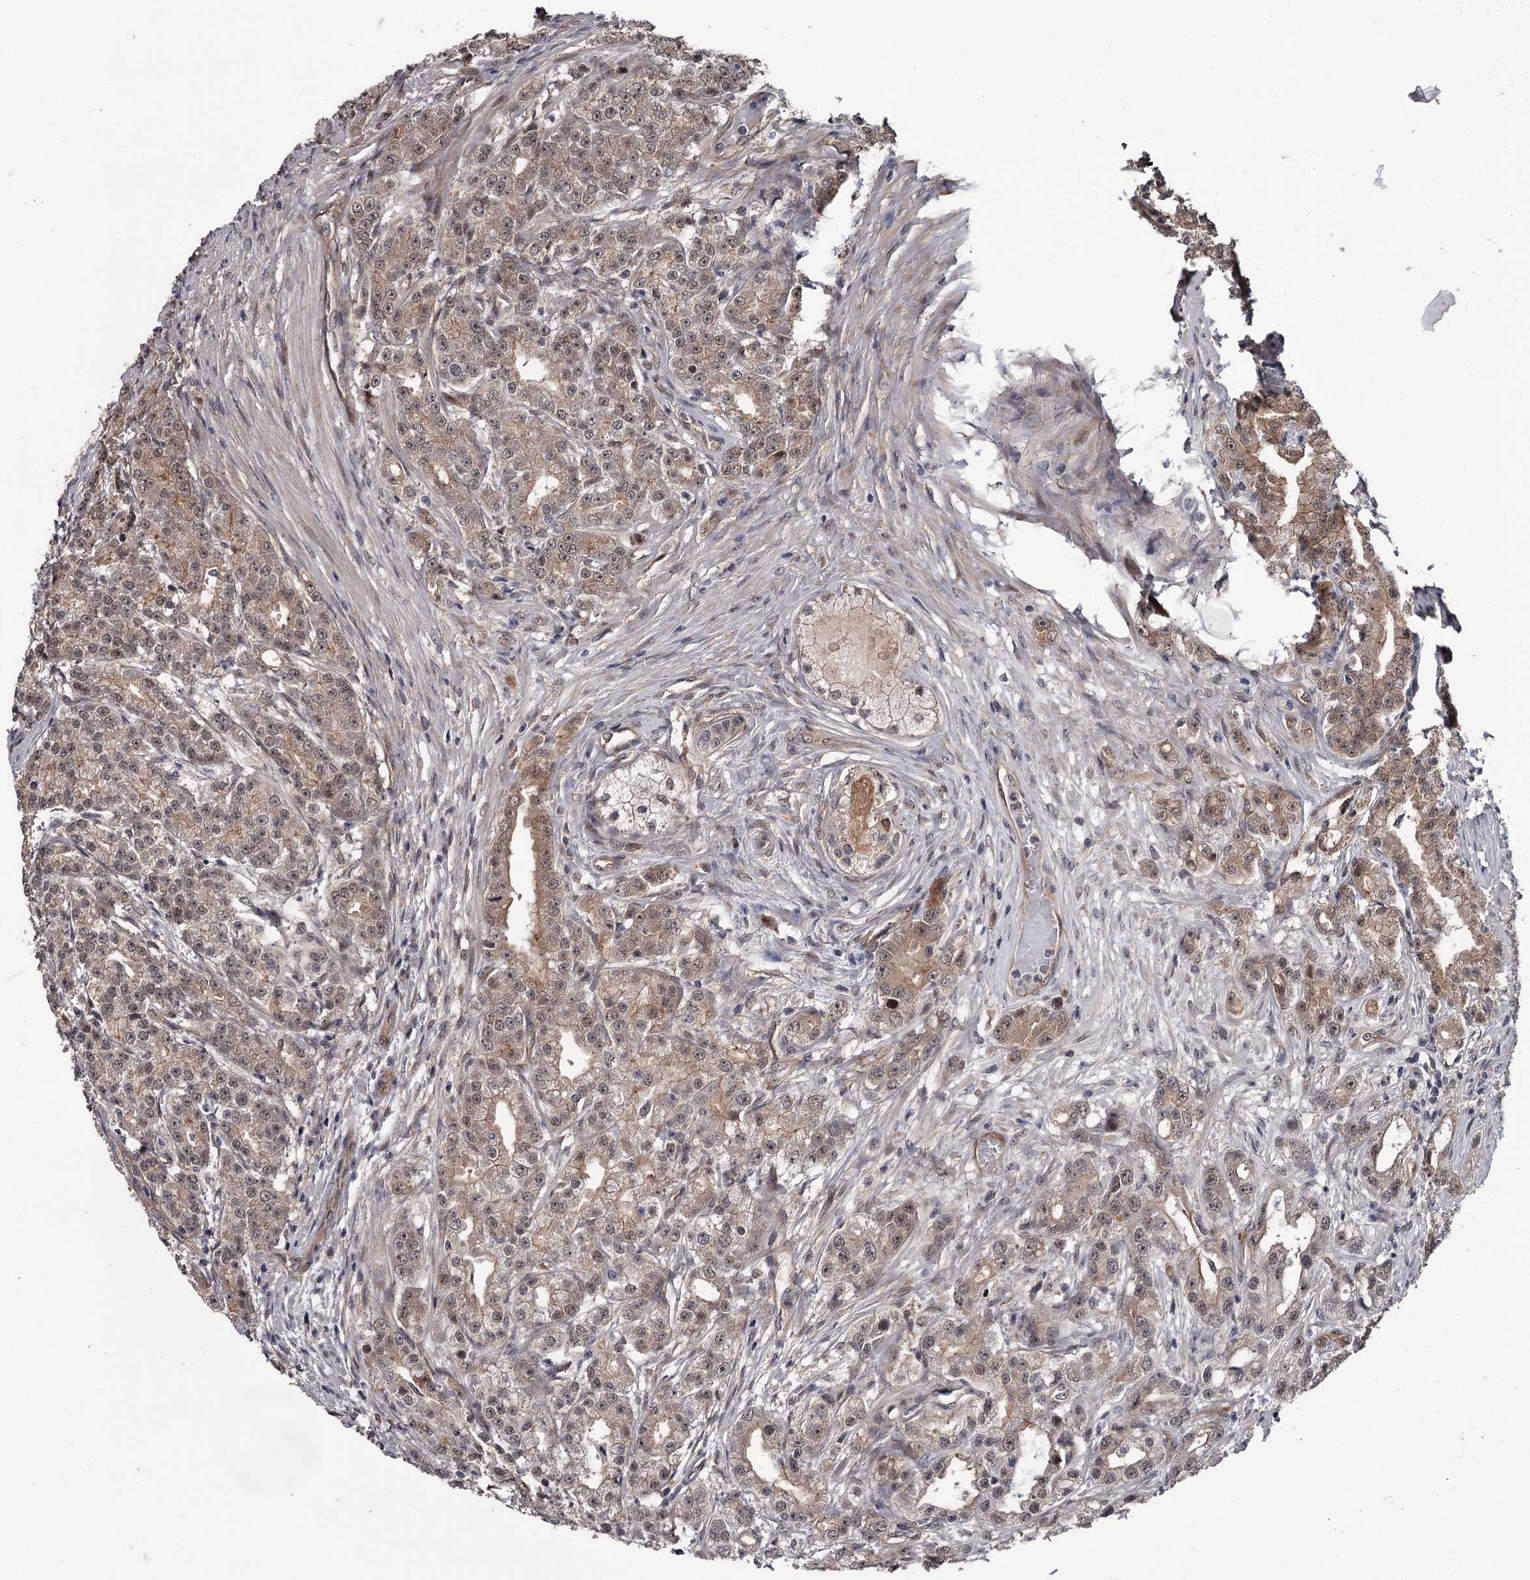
{"staining": {"intensity": "weak", "quantity": ">75%", "location": "cytoplasmic/membranous"}, "tissue": "prostate cancer", "cell_type": "Tumor cells", "image_type": "cancer", "snomed": [{"axis": "morphology", "description": "Adenocarcinoma, High grade"}, {"axis": "topography", "description": "Prostate"}], "caption": "High-grade adenocarcinoma (prostate) tissue demonstrates weak cytoplasmic/membranous expression in about >75% of tumor cells", "gene": "CDC42EP2", "patient": {"sex": "male", "age": 69}}